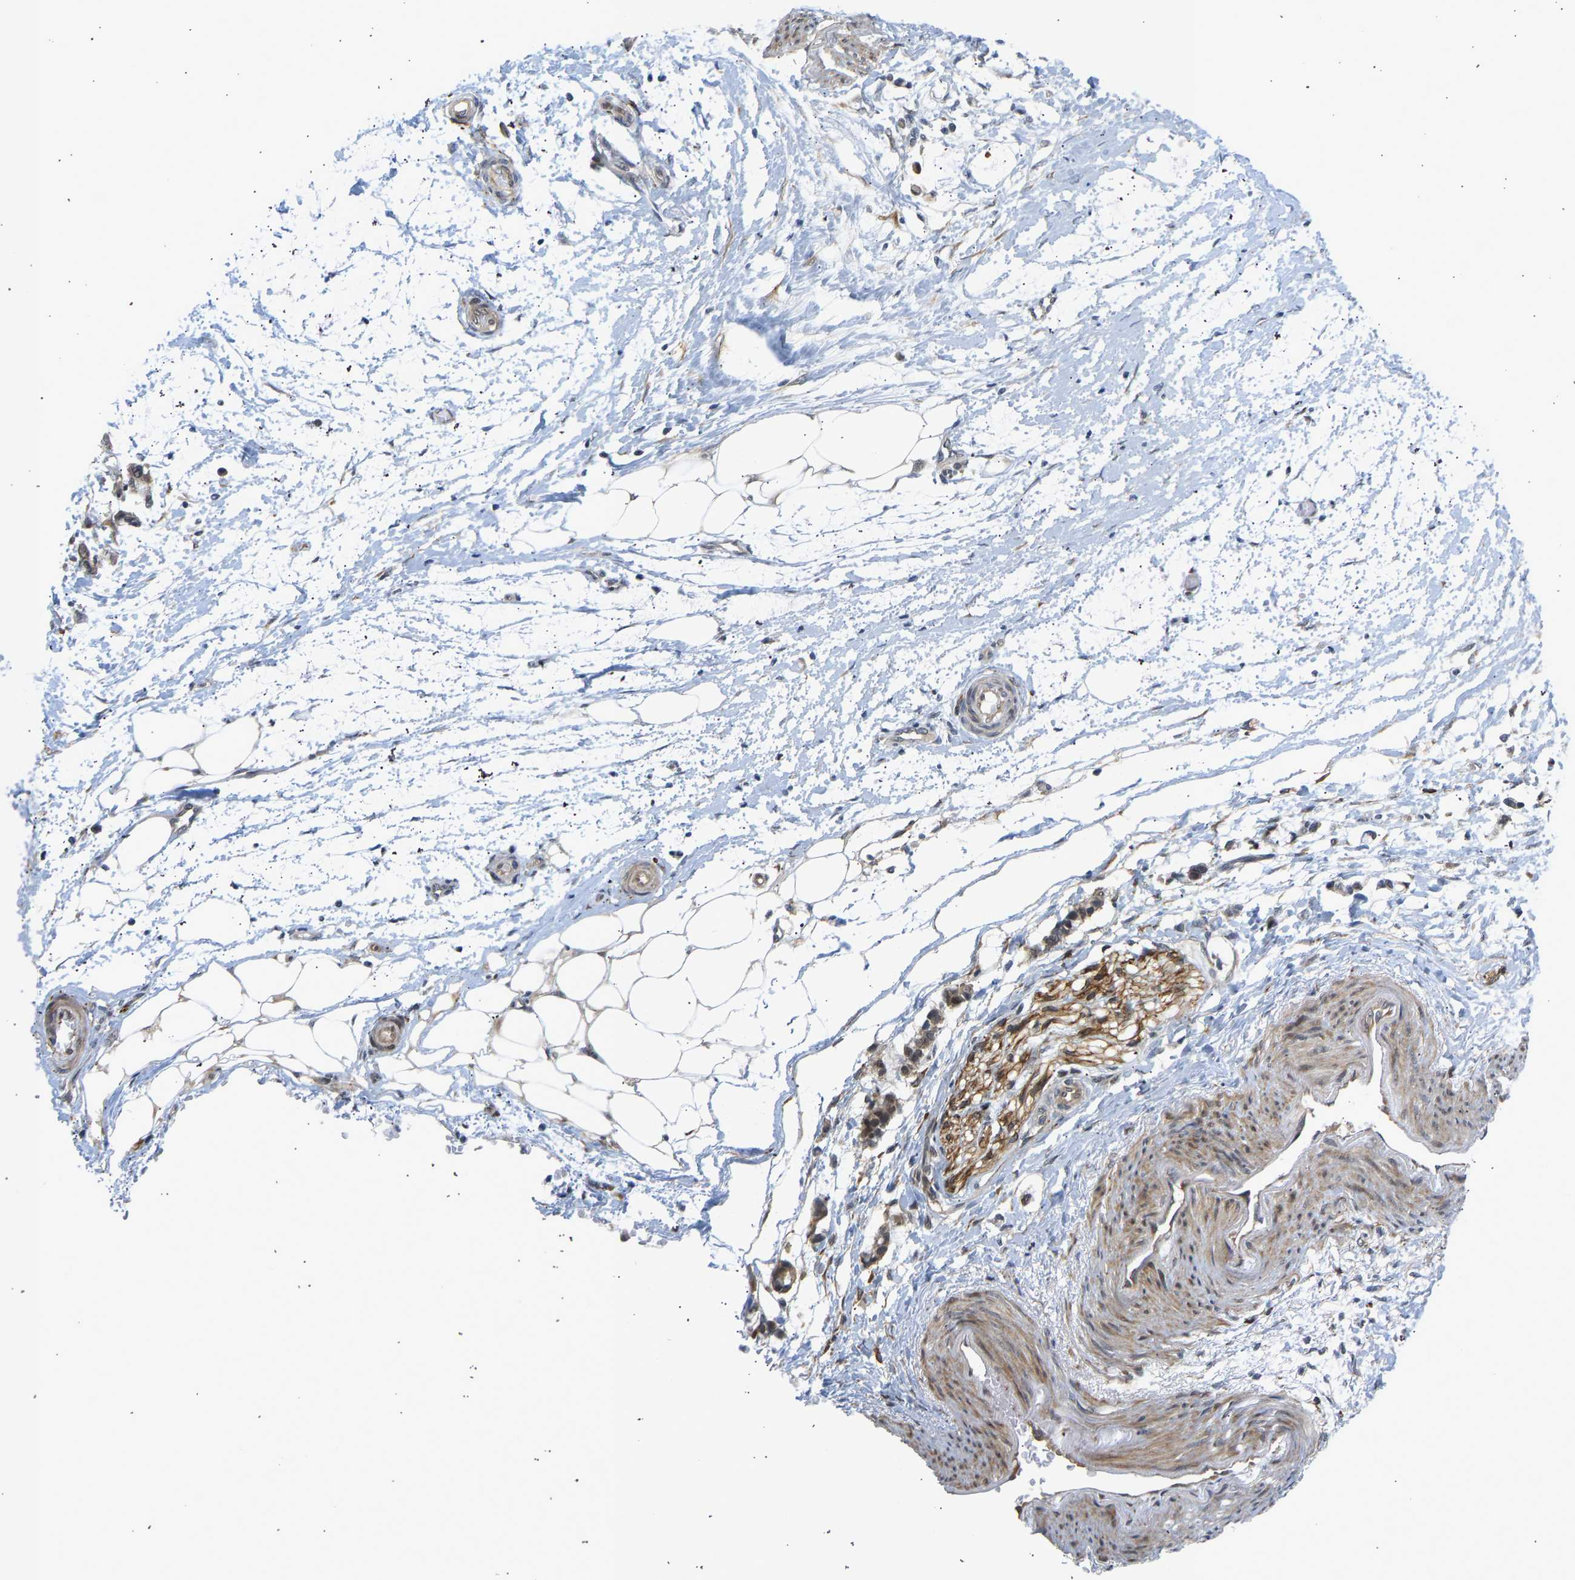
{"staining": {"intensity": "weak", "quantity": "25%-75%", "location": "cytoplasmic/membranous"}, "tissue": "adipose tissue", "cell_type": "Adipocytes", "image_type": "normal", "snomed": [{"axis": "morphology", "description": "Normal tissue, NOS"}, {"axis": "morphology", "description": "Adenocarcinoma, NOS"}, {"axis": "topography", "description": "Colon"}, {"axis": "topography", "description": "Peripheral nerve tissue"}], "caption": "Immunohistochemical staining of unremarkable human adipose tissue shows 25%-75% levels of weak cytoplasmic/membranous protein expression in about 25%-75% of adipocytes. Immunohistochemistry stains the protein of interest in brown and the nuclei are stained blue.", "gene": "BAG1", "patient": {"sex": "male", "age": 14}}